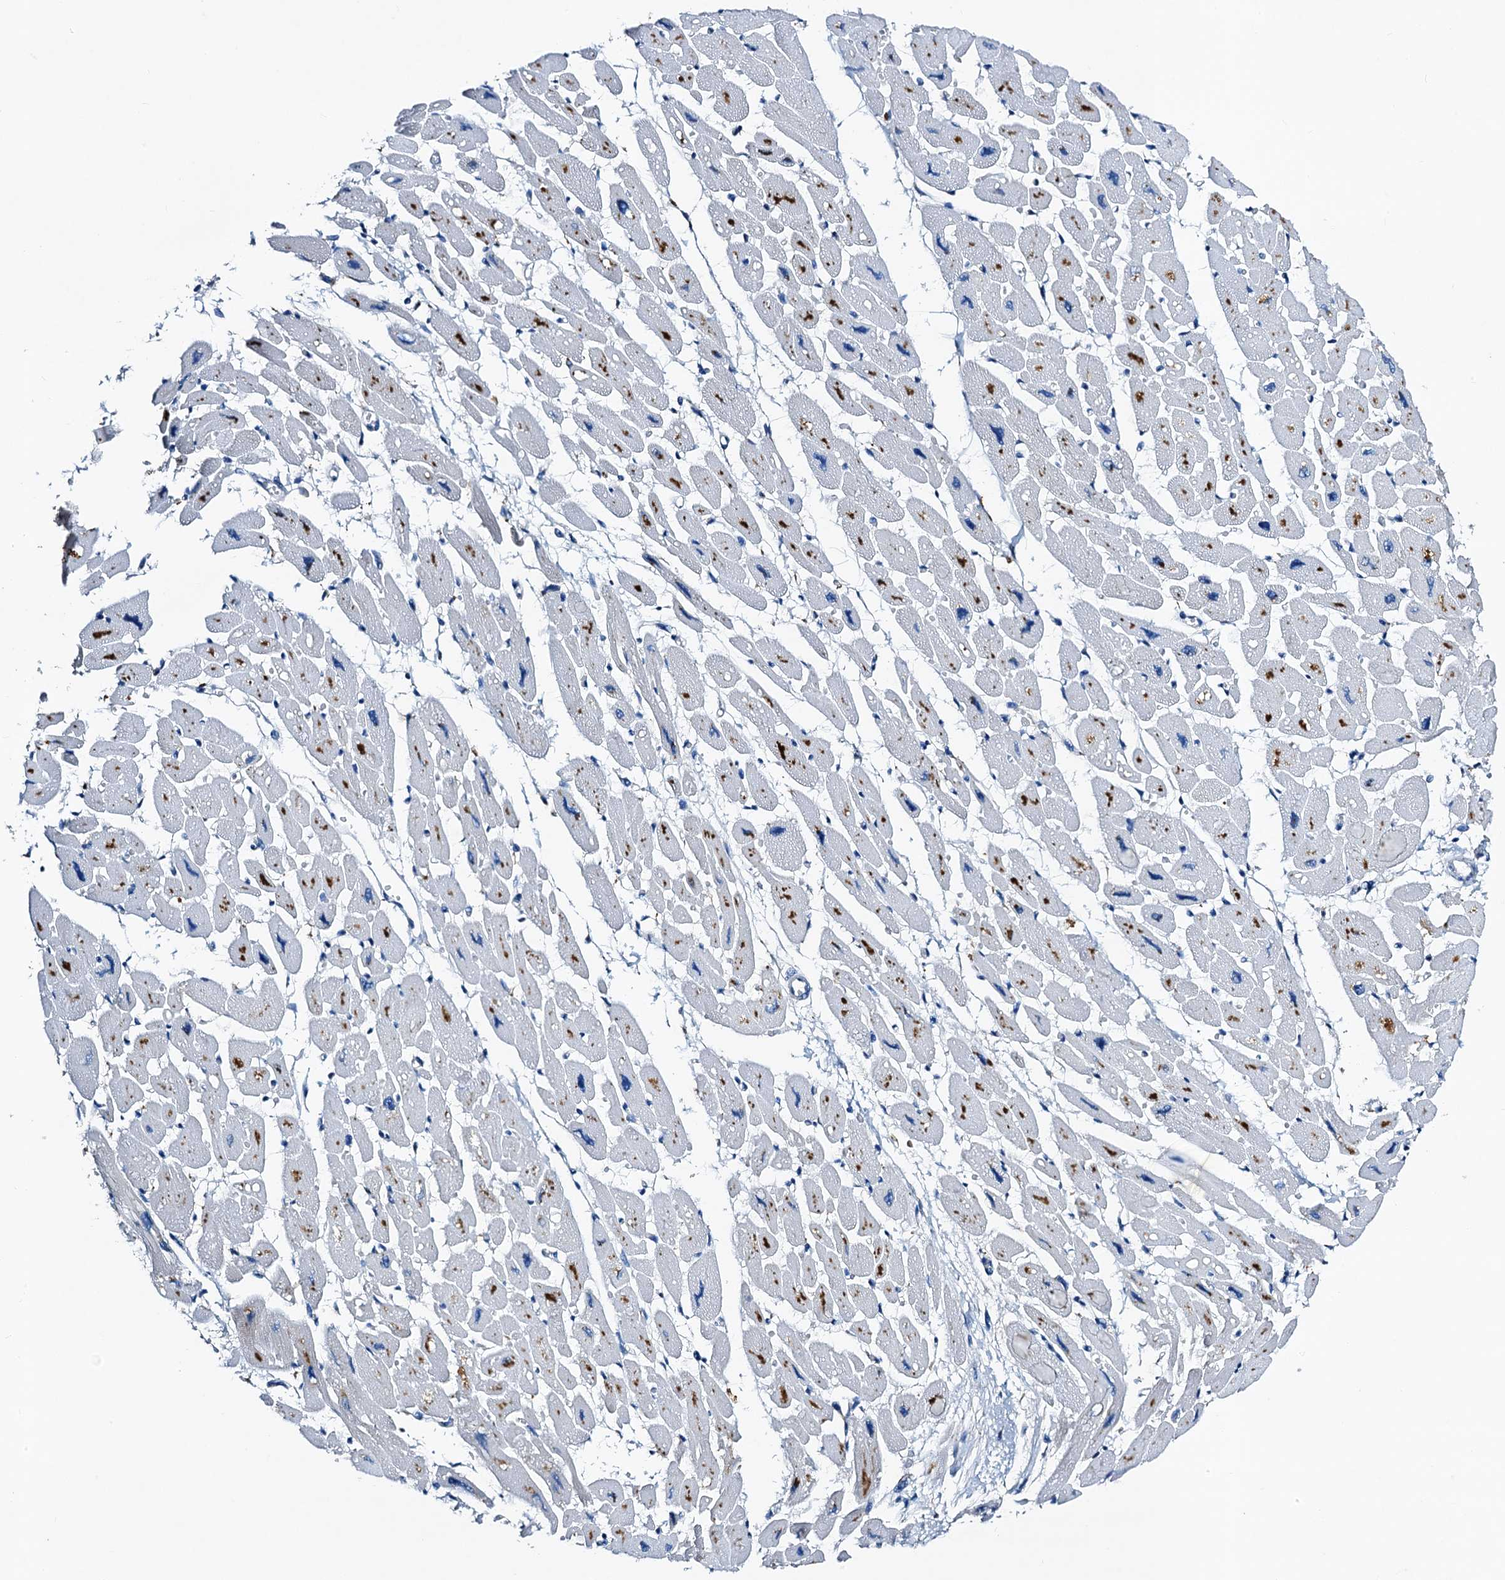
{"staining": {"intensity": "moderate", "quantity": "<25%", "location": "cytoplasmic/membranous"}, "tissue": "heart muscle", "cell_type": "Cardiomyocytes", "image_type": "normal", "snomed": [{"axis": "morphology", "description": "Normal tissue, NOS"}, {"axis": "topography", "description": "Heart"}], "caption": "Immunohistochemistry (IHC) histopathology image of benign heart muscle: human heart muscle stained using IHC exhibits low levels of moderate protein expression localized specifically in the cytoplasmic/membranous of cardiomyocytes, appearing as a cytoplasmic/membranous brown color.", "gene": "FREM3", "patient": {"sex": "female", "age": 54}}